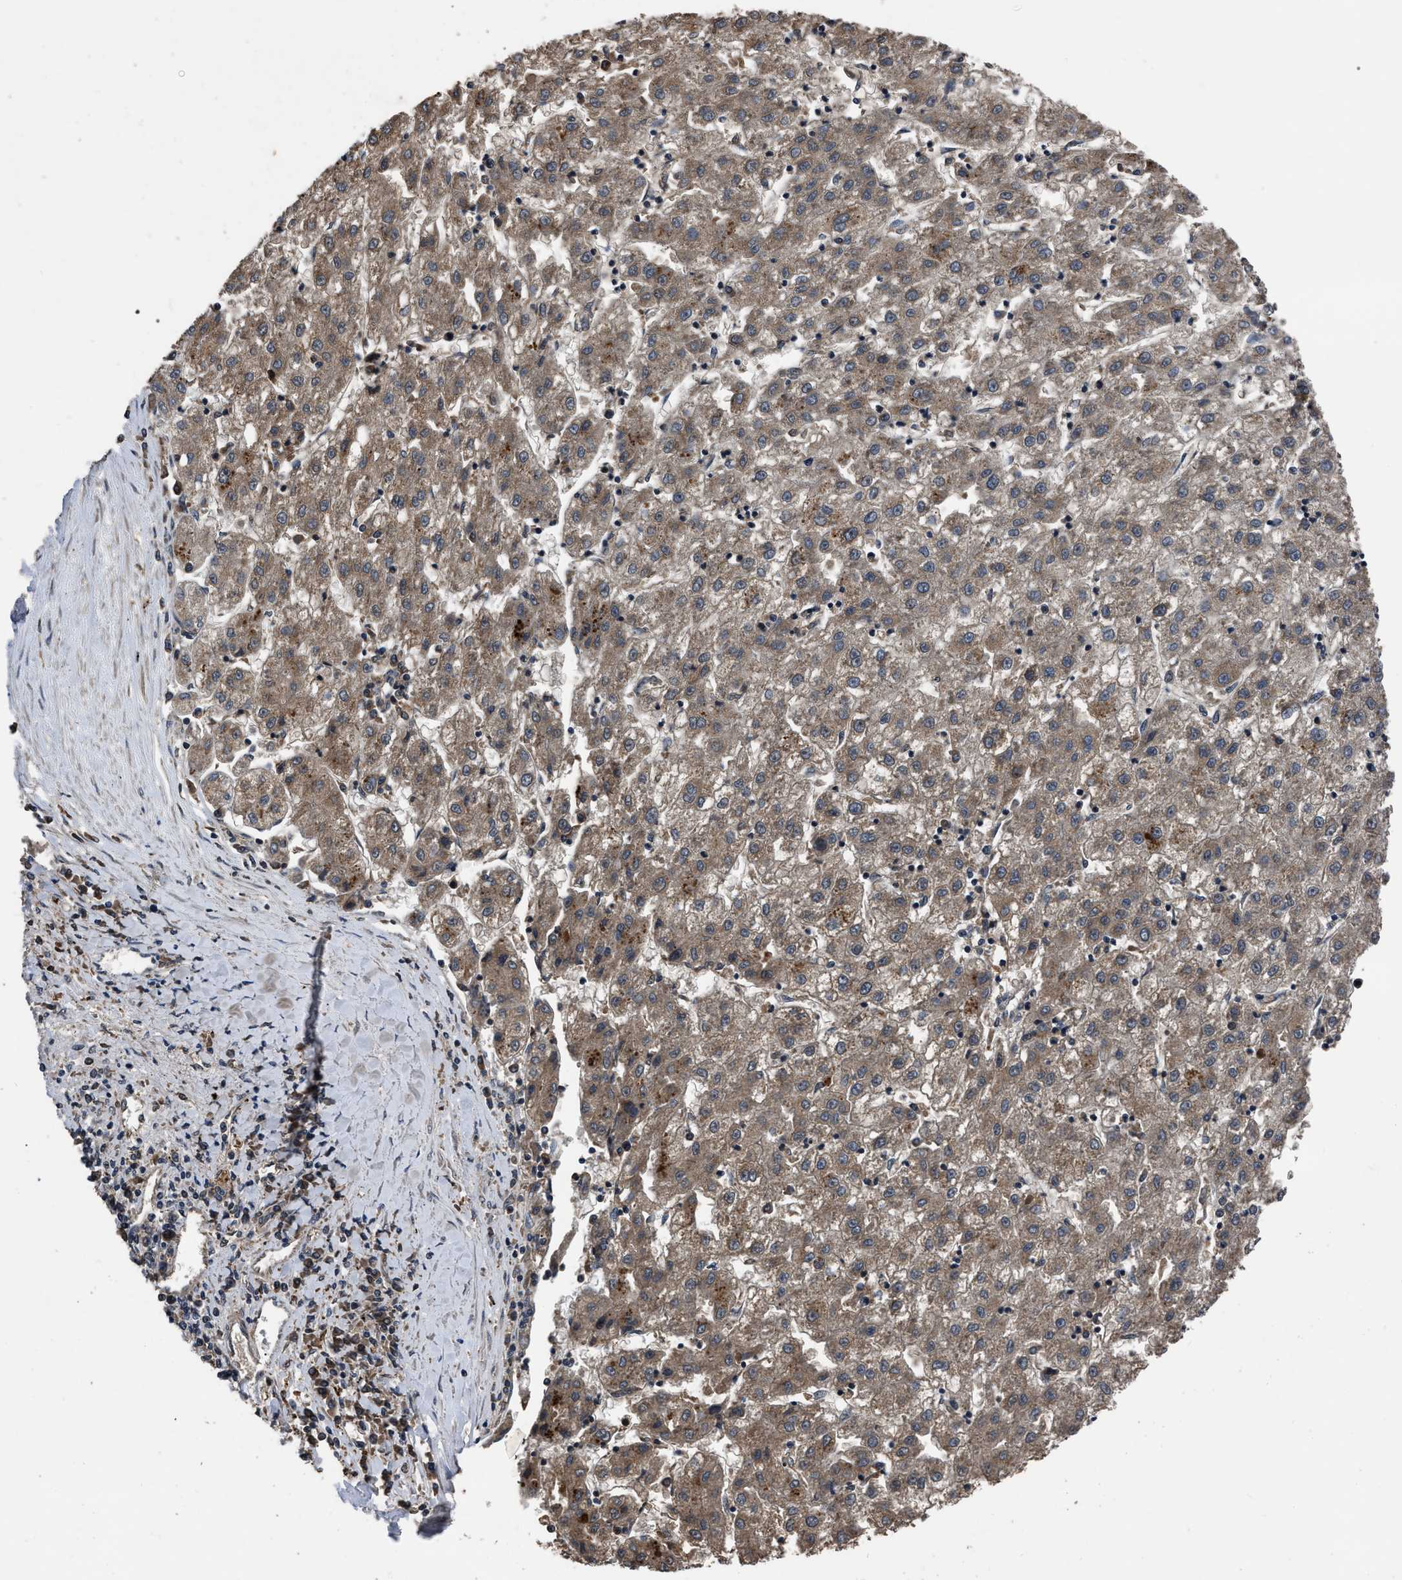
{"staining": {"intensity": "moderate", "quantity": ">75%", "location": "cytoplasmic/membranous"}, "tissue": "liver cancer", "cell_type": "Tumor cells", "image_type": "cancer", "snomed": [{"axis": "morphology", "description": "Carcinoma, Hepatocellular, NOS"}, {"axis": "topography", "description": "Liver"}], "caption": "Tumor cells display medium levels of moderate cytoplasmic/membranous staining in about >75% of cells in human hepatocellular carcinoma (liver).", "gene": "PPWD1", "patient": {"sex": "male", "age": 72}}